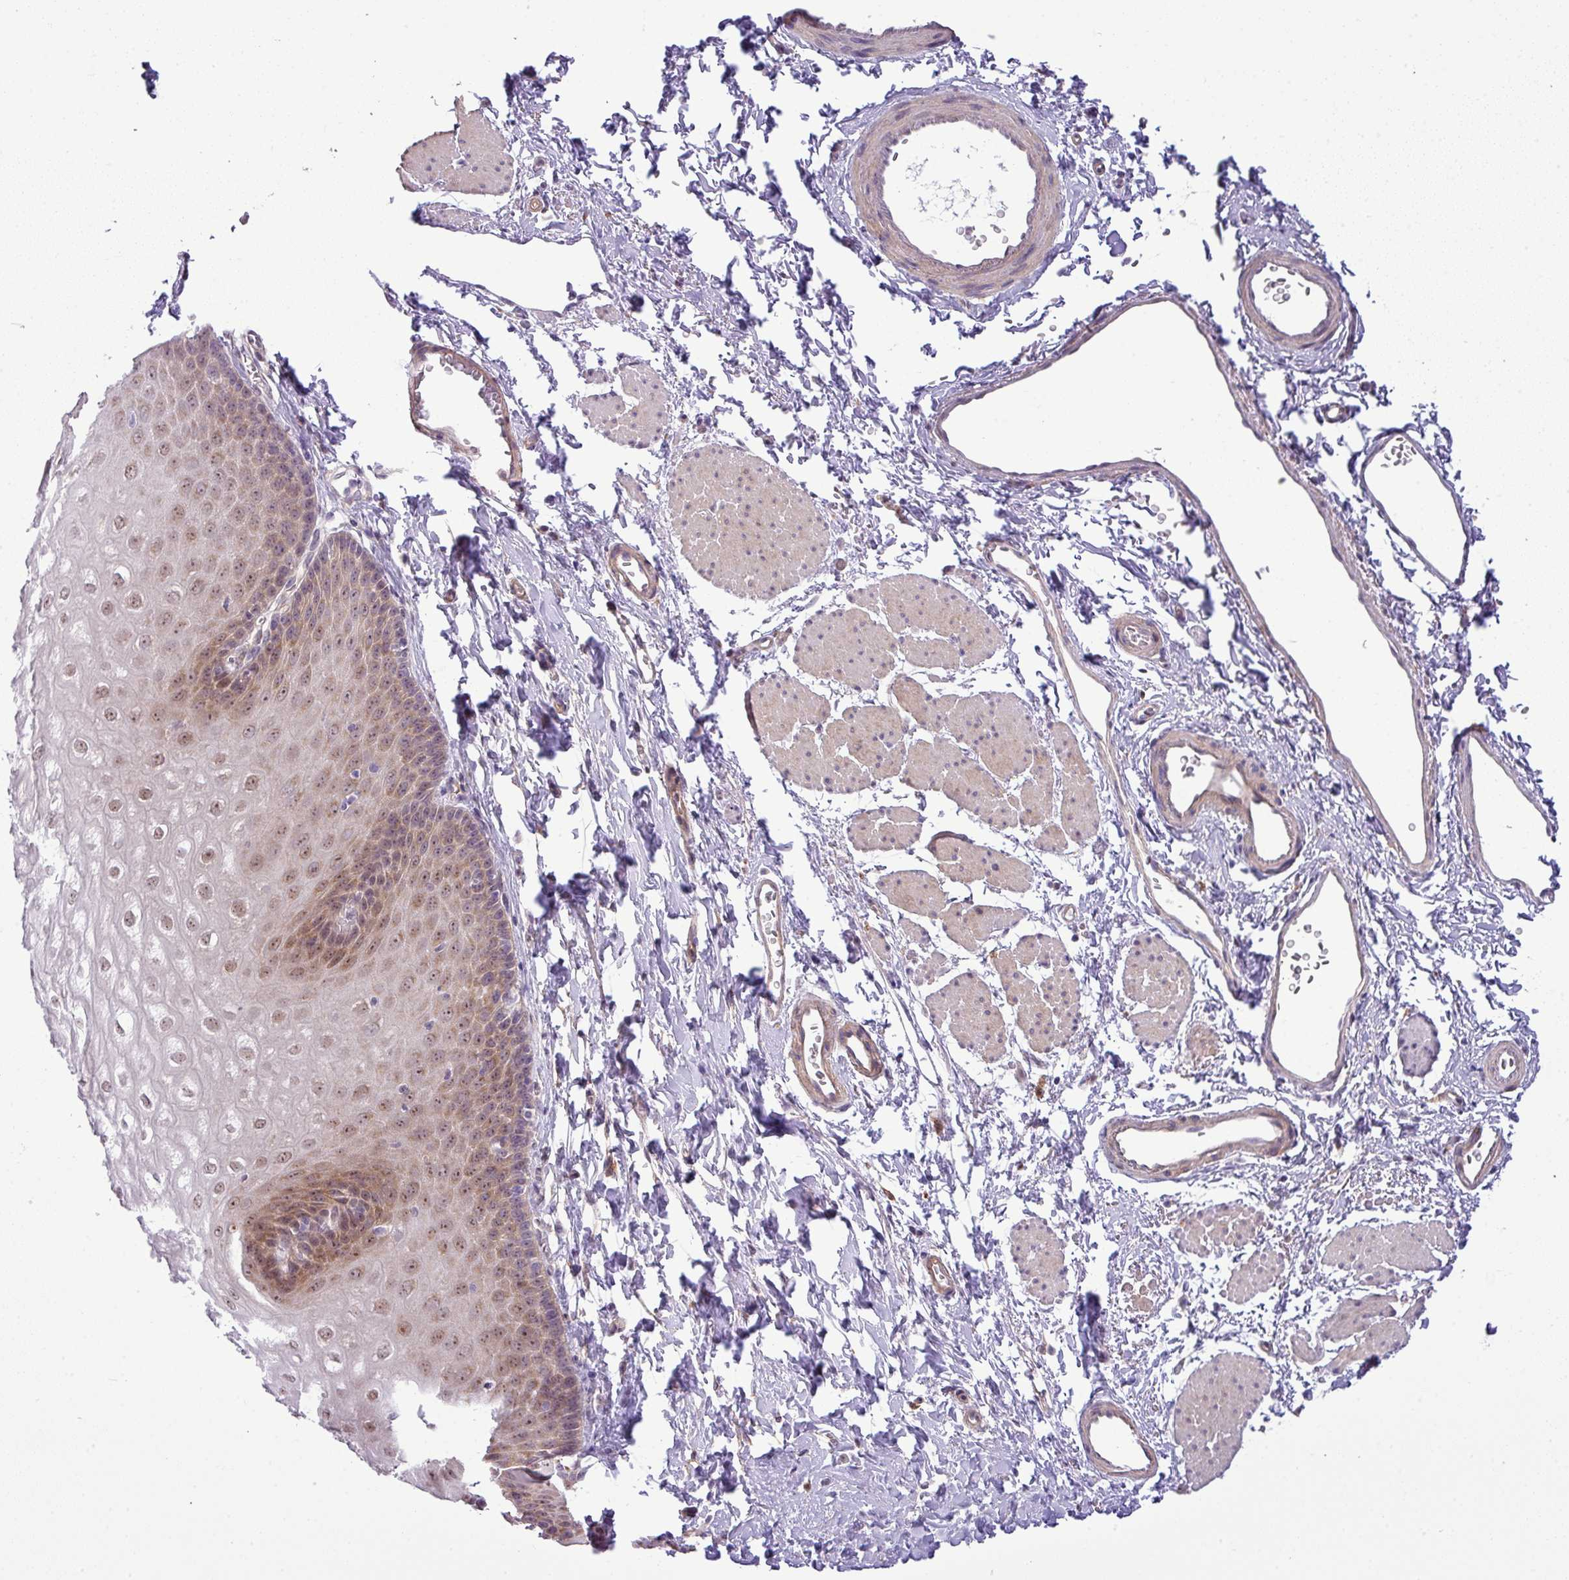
{"staining": {"intensity": "moderate", "quantity": ">75%", "location": "cytoplasmic/membranous,nuclear"}, "tissue": "esophagus", "cell_type": "Squamous epithelial cells", "image_type": "normal", "snomed": [{"axis": "morphology", "description": "Normal tissue, NOS"}, {"axis": "topography", "description": "Esophagus"}], "caption": "Moderate cytoplasmic/membranous,nuclear protein expression is appreciated in about >75% of squamous epithelial cells in esophagus. (Stains: DAB (3,3'-diaminobenzidine) in brown, nuclei in blue, Microscopy: brightfield microscopy at high magnification).", "gene": "MAK16", "patient": {"sex": "male", "age": 70}}